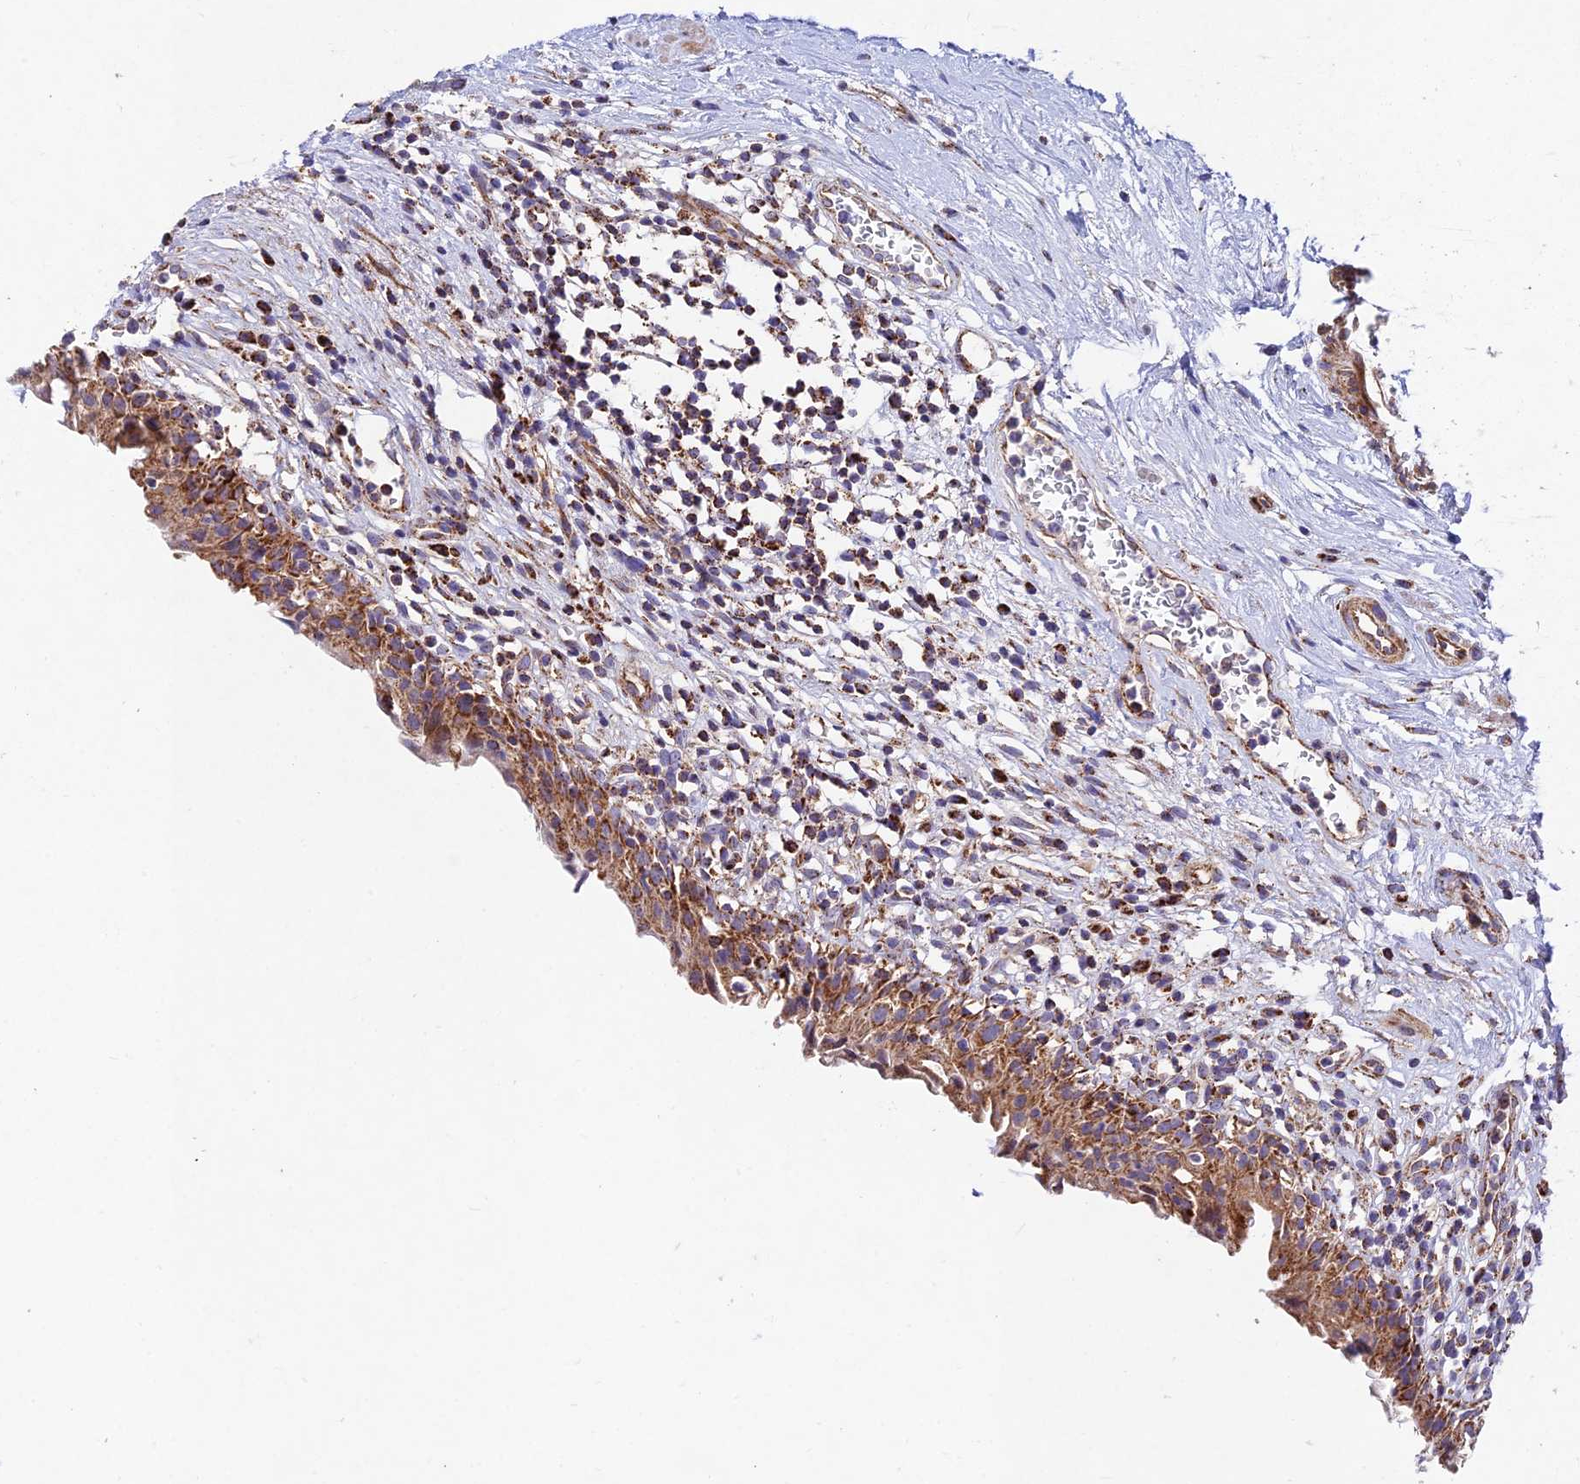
{"staining": {"intensity": "moderate", "quantity": ">75%", "location": "cytoplasmic/membranous"}, "tissue": "urinary bladder", "cell_type": "Urothelial cells", "image_type": "normal", "snomed": [{"axis": "morphology", "description": "Normal tissue, NOS"}, {"axis": "morphology", "description": "Inflammation, NOS"}, {"axis": "topography", "description": "Urinary bladder"}], "caption": "Urothelial cells show moderate cytoplasmic/membranous staining in about >75% of cells in normal urinary bladder. The staining was performed using DAB, with brown indicating positive protein expression. Nuclei are stained blue with hematoxylin.", "gene": "KHDC3L", "patient": {"sex": "male", "age": 63}}